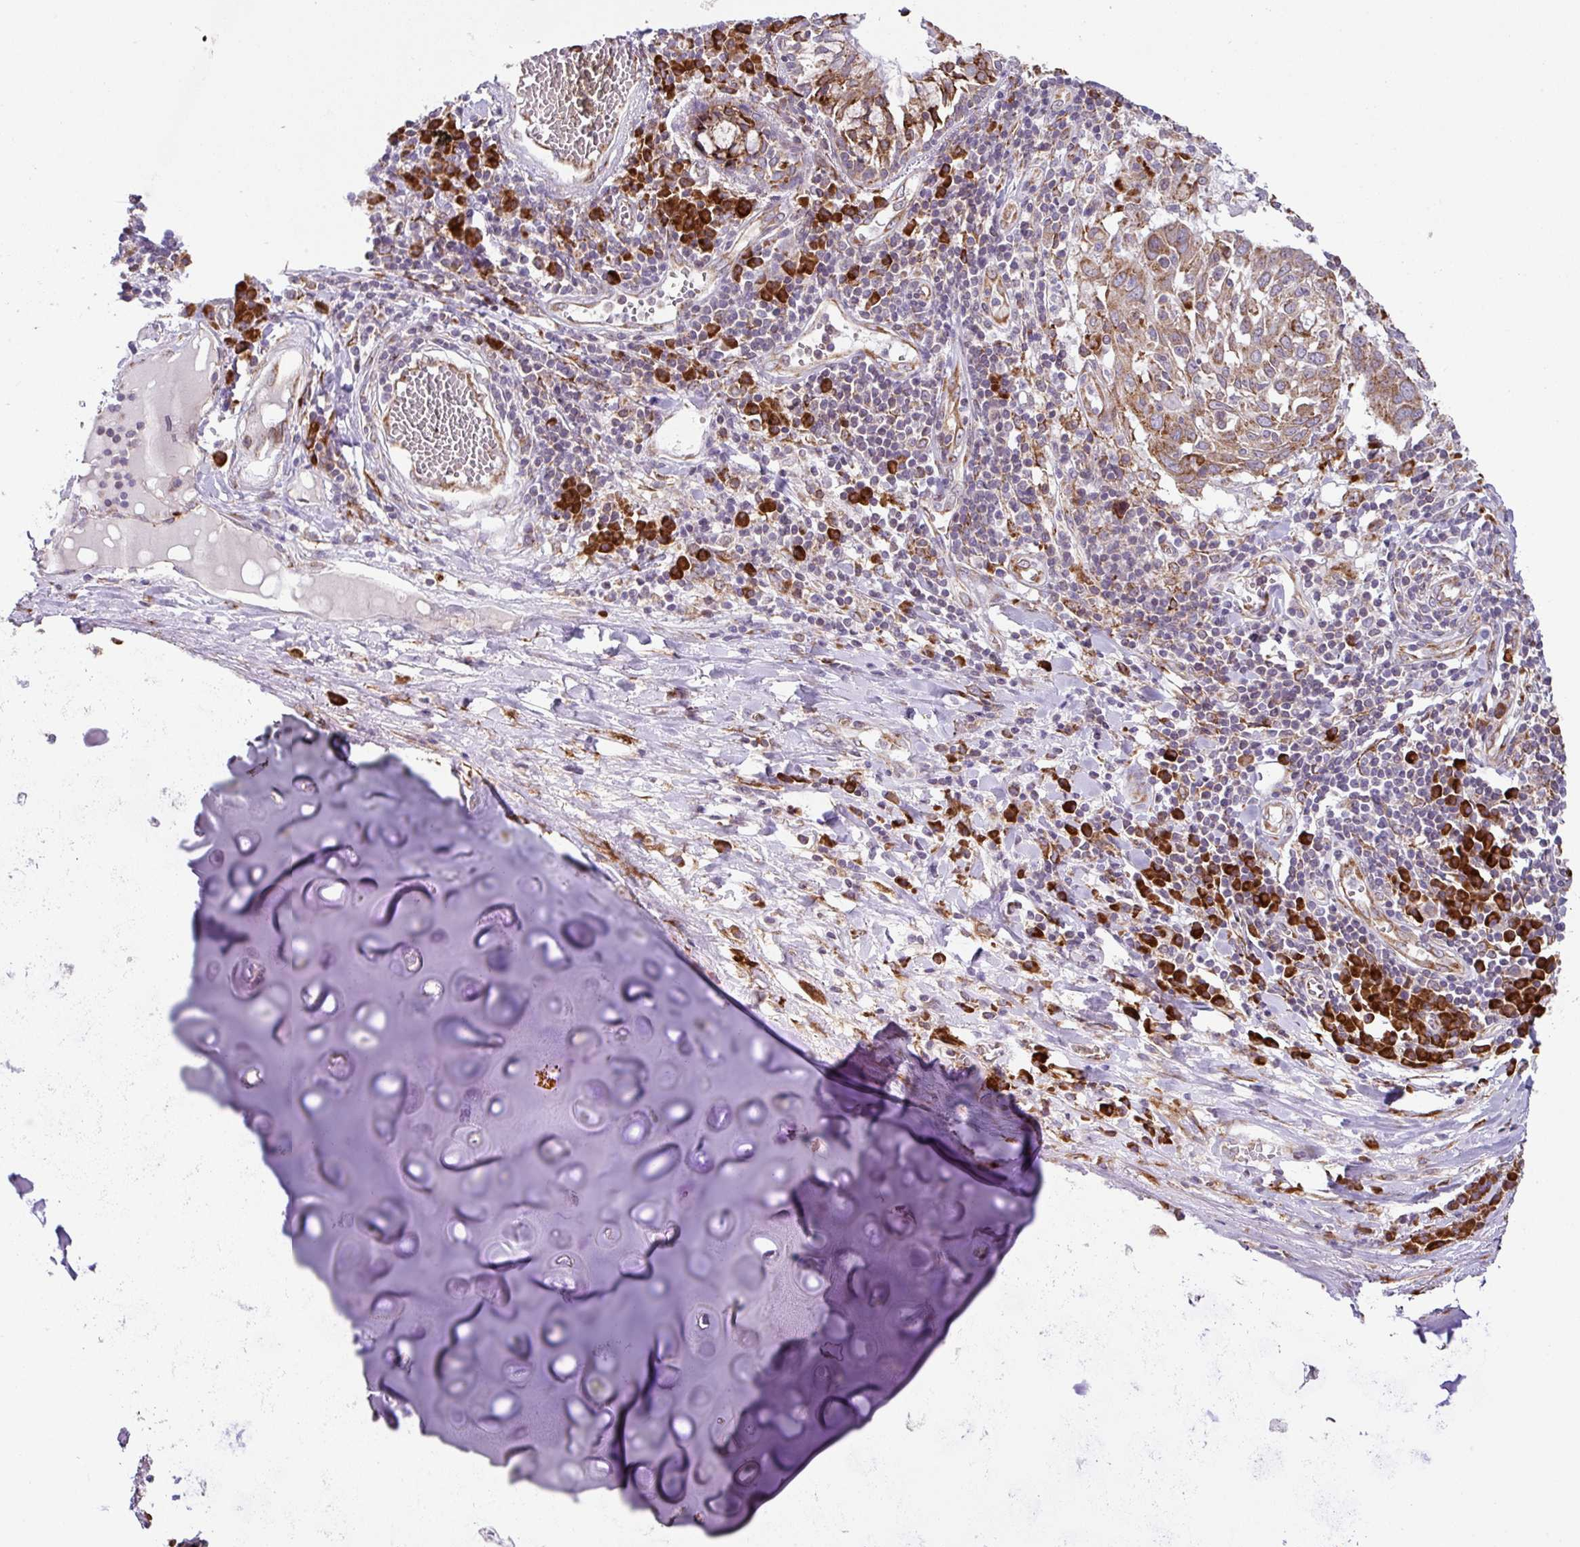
{"staining": {"intensity": "moderate", "quantity": ">75%", "location": "cytoplasmic/membranous"}, "tissue": "lung cancer", "cell_type": "Tumor cells", "image_type": "cancer", "snomed": [{"axis": "morphology", "description": "Squamous cell carcinoma, NOS"}, {"axis": "topography", "description": "Lung"}], "caption": "Protein expression analysis of lung cancer (squamous cell carcinoma) displays moderate cytoplasmic/membranous expression in approximately >75% of tumor cells.", "gene": "SLC39A7", "patient": {"sex": "male", "age": 65}}